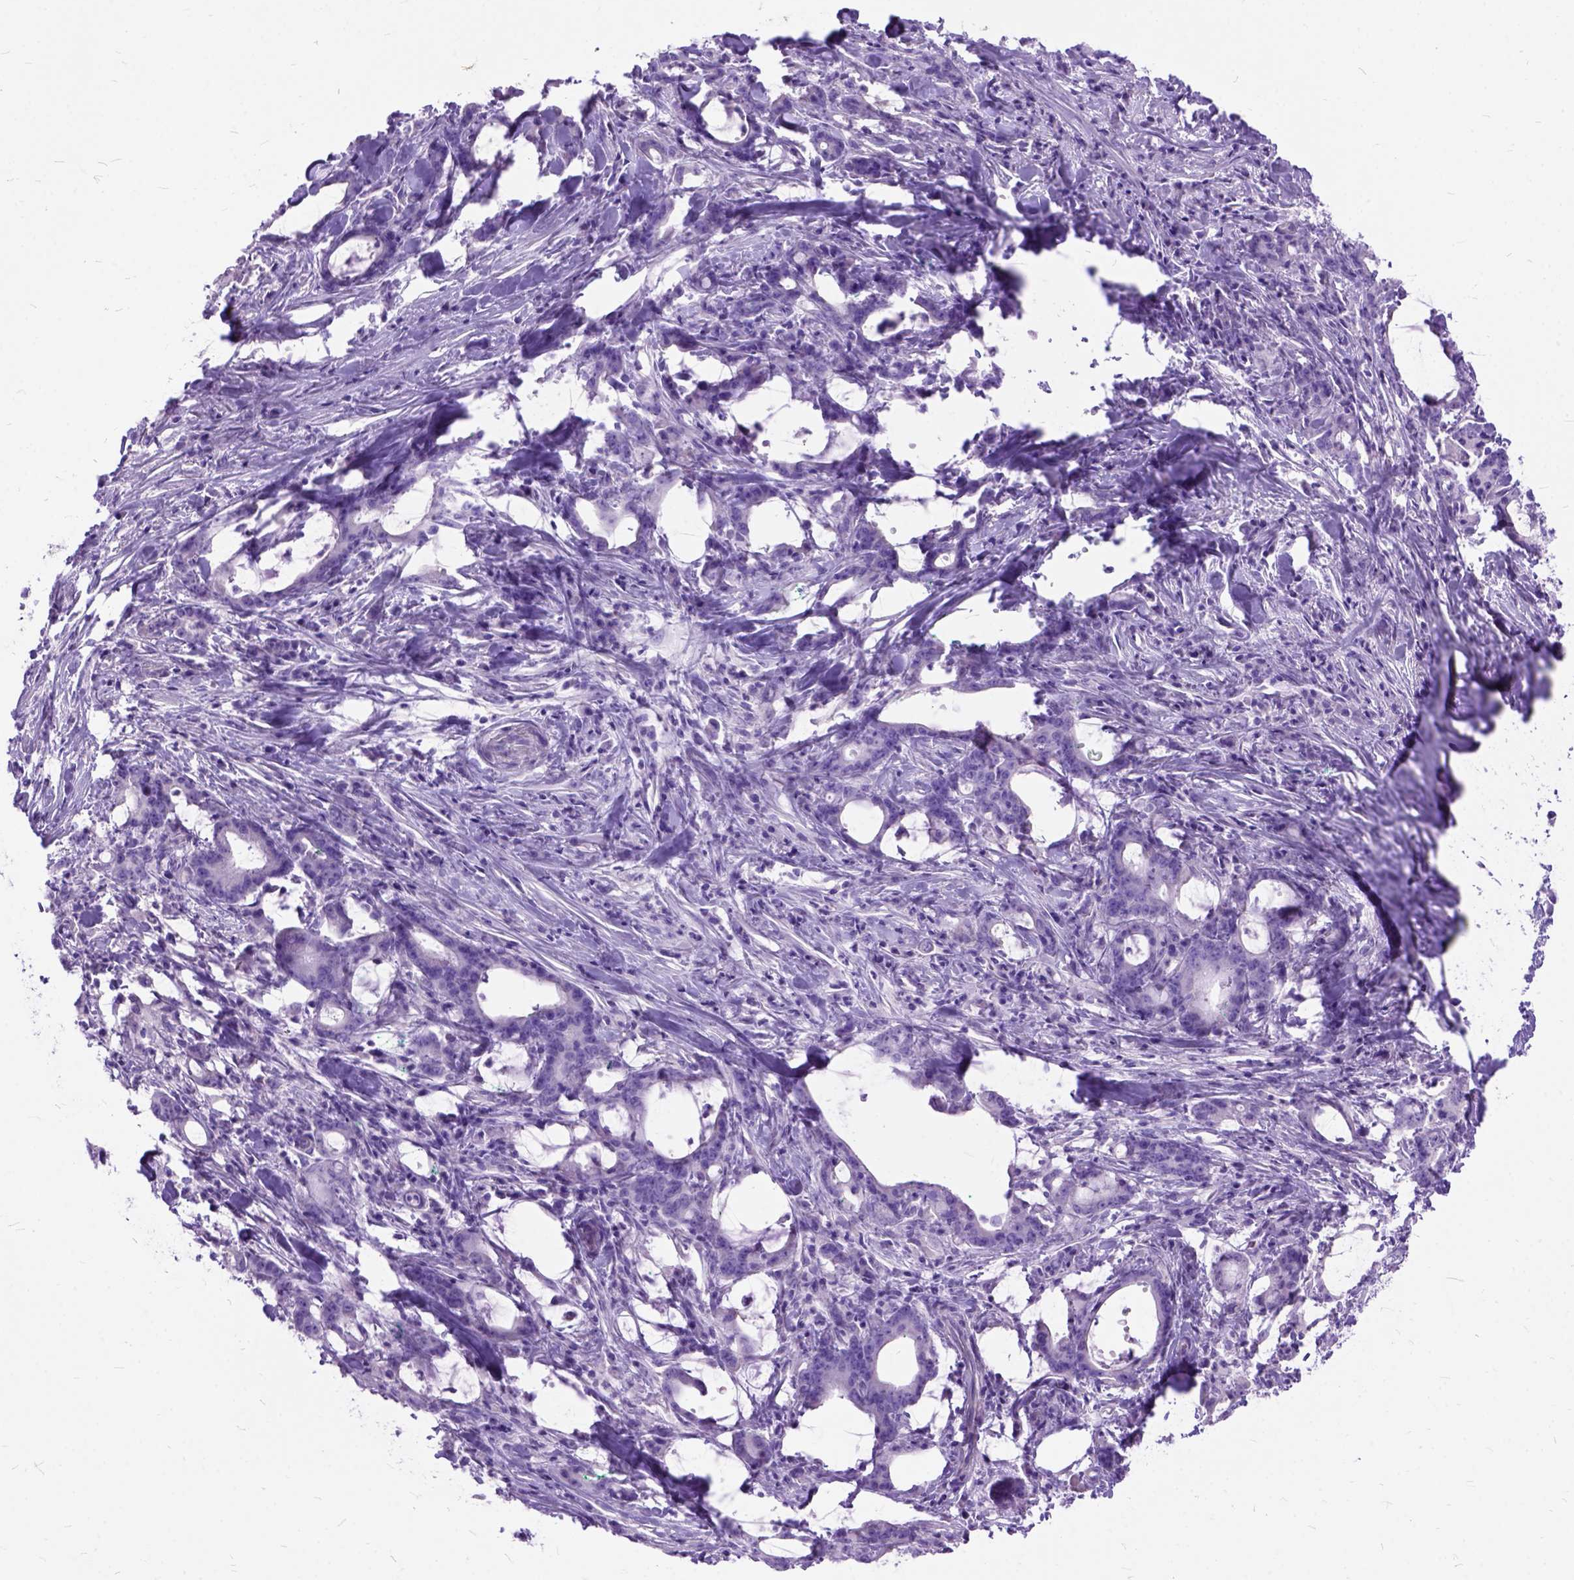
{"staining": {"intensity": "negative", "quantity": "none", "location": "none"}, "tissue": "stomach cancer", "cell_type": "Tumor cells", "image_type": "cancer", "snomed": [{"axis": "morphology", "description": "Adenocarcinoma, NOS"}, {"axis": "topography", "description": "Stomach, upper"}], "caption": "Immunohistochemical staining of stomach cancer exhibits no significant expression in tumor cells.", "gene": "ARL9", "patient": {"sex": "male", "age": 68}}